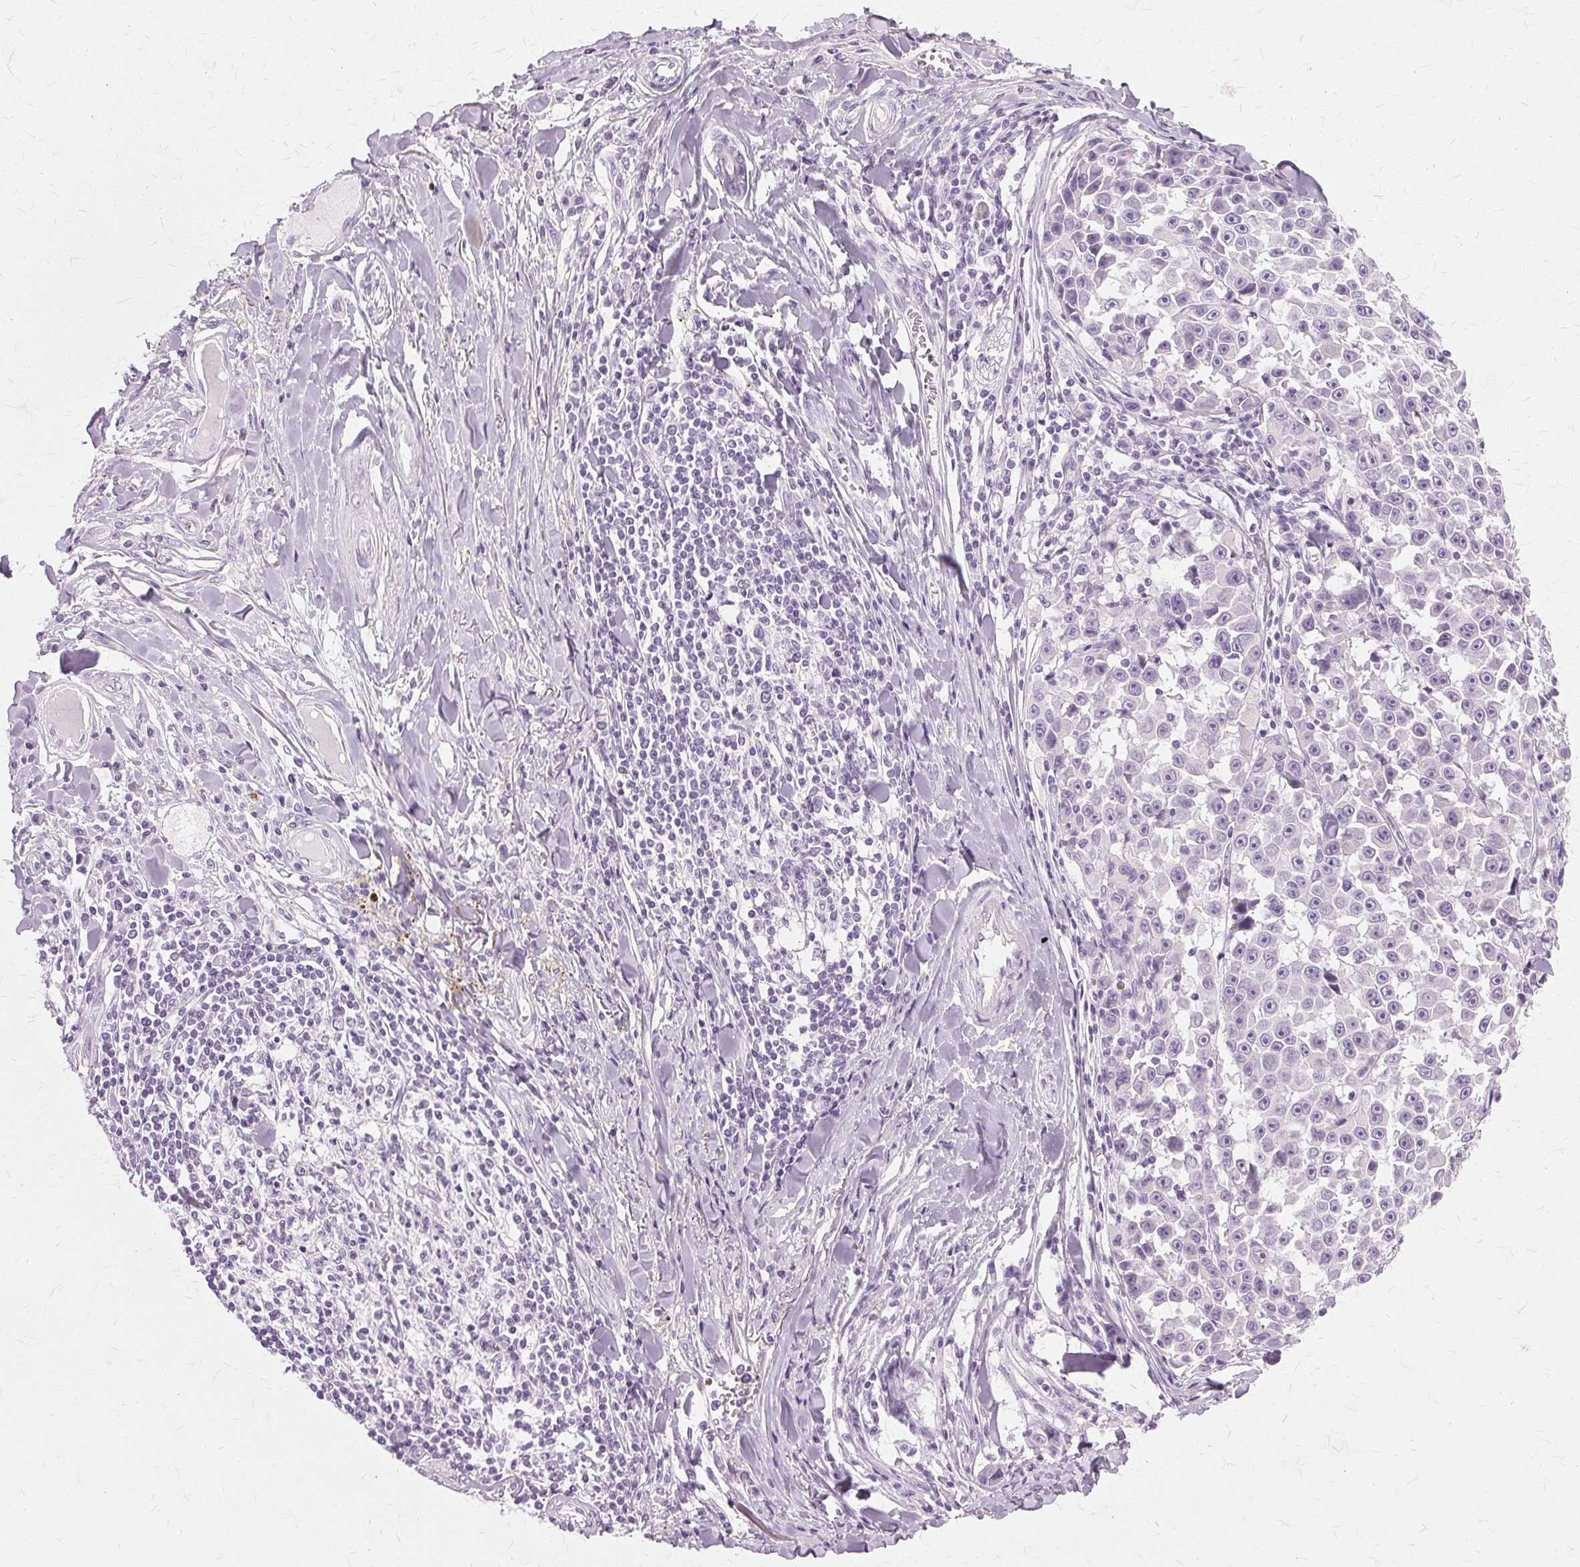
{"staining": {"intensity": "negative", "quantity": "none", "location": "none"}, "tissue": "melanoma", "cell_type": "Tumor cells", "image_type": "cancer", "snomed": [{"axis": "morphology", "description": "Malignant melanoma, NOS"}, {"axis": "topography", "description": "Skin"}], "caption": "Immunohistochemistry (IHC) micrograph of human melanoma stained for a protein (brown), which exhibits no expression in tumor cells. (DAB immunohistochemistry (IHC), high magnification).", "gene": "SLC45A3", "patient": {"sex": "female", "age": 66}}